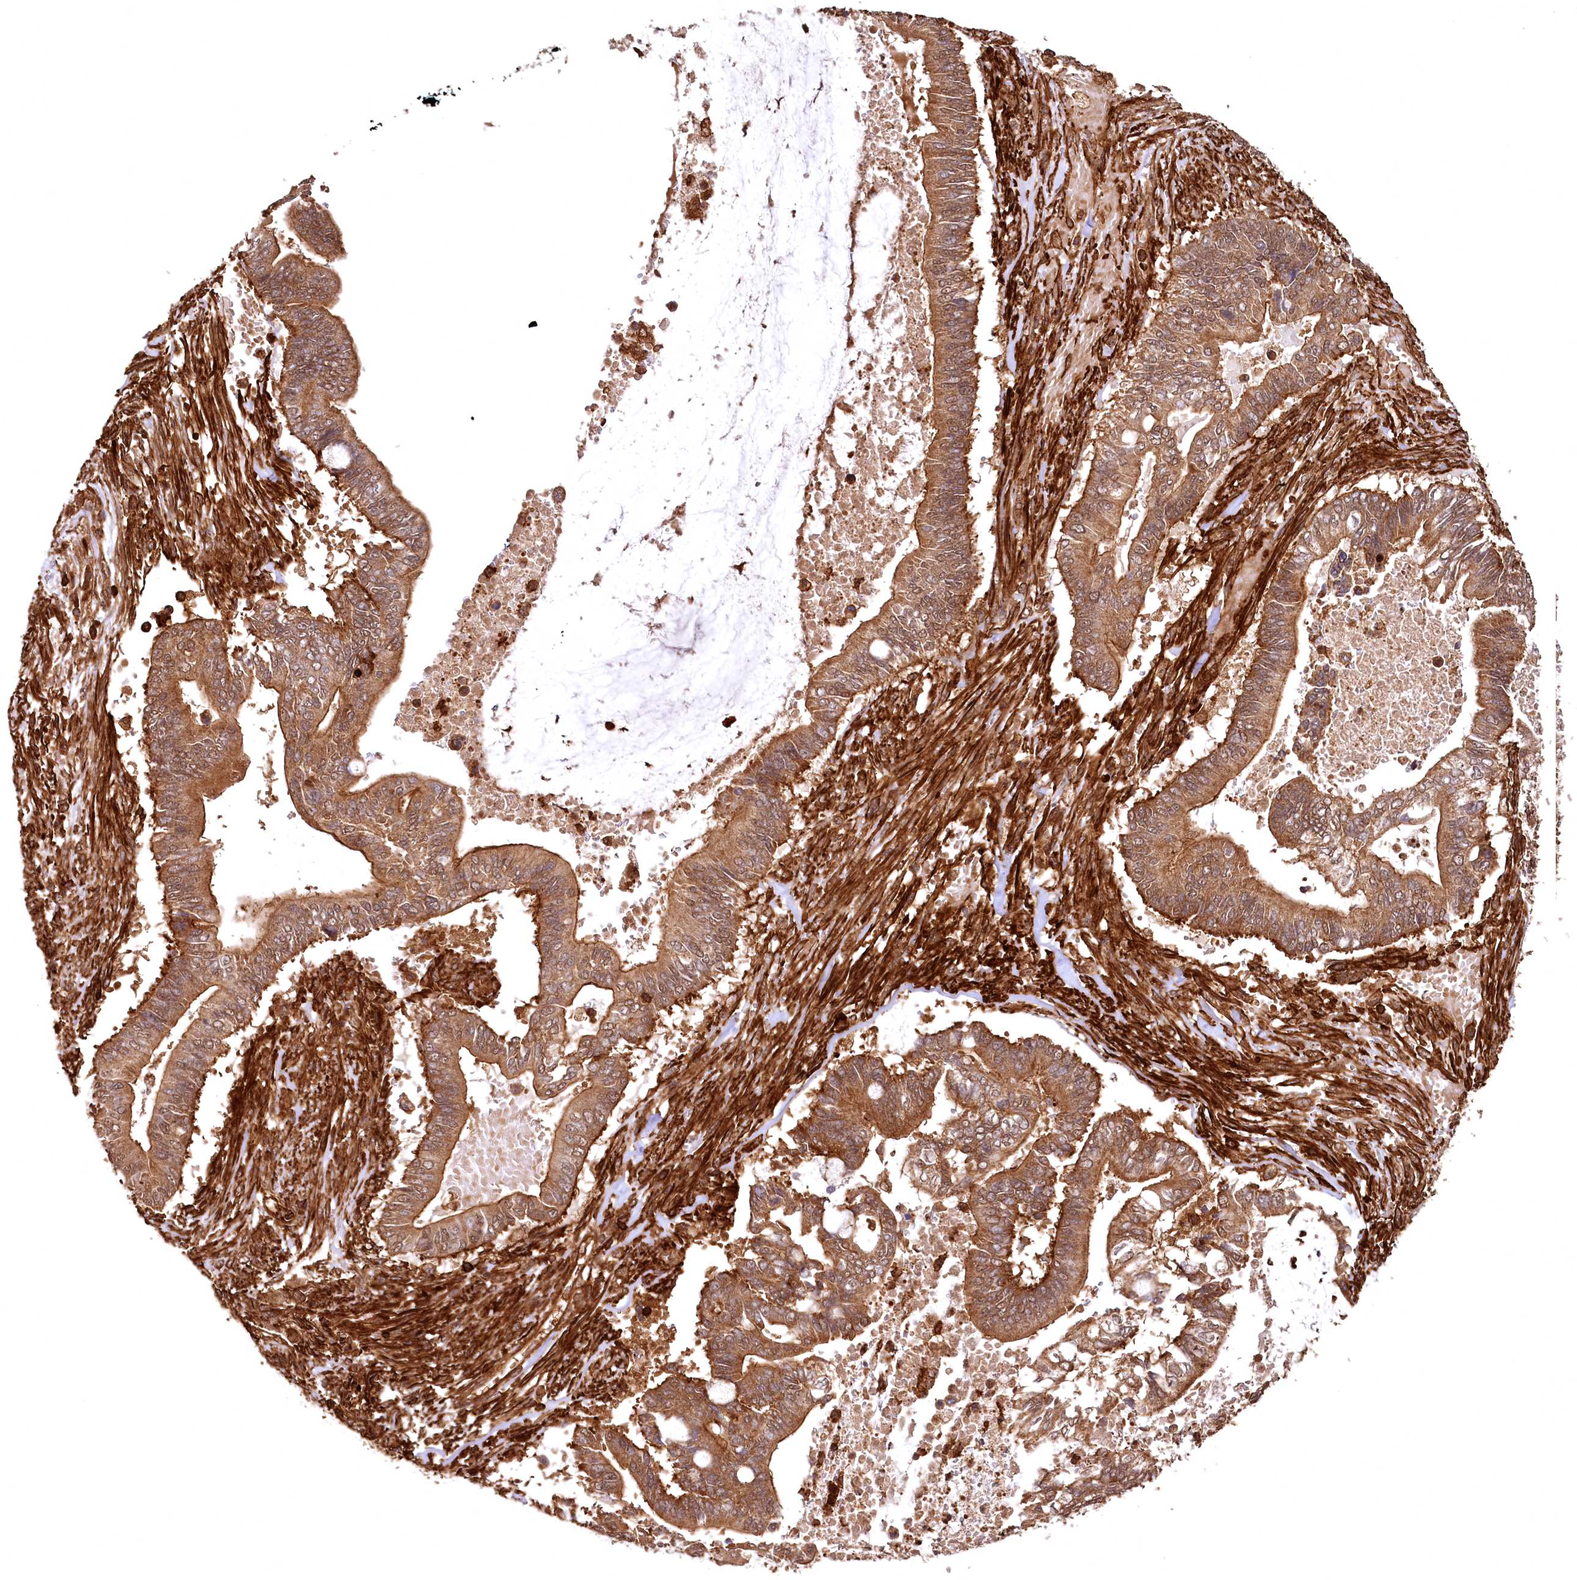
{"staining": {"intensity": "moderate", "quantity": ">75%", "location": "cytoplasmic/membranous"}, "tissue": "pancreatic cancer", "cell_type": "Tumor cells", "image_type": "cancer", "snomed": [{"axis": "morphology", "description": "Adenocarcinoma, NOS"}, {"axis": "topography", "description": "Pancreas"}], "caption": "Pancreatic adenocarcinoma was stained to show a protein in brown. There is medium levels of moderate cytoplasmic/membranous positivity in about >75% of tumor cells. The staining was performed using DAB (3,3'-diaminobenzidine), with brown indicating positive protein expression. Nuclei are stained blue with hematoxylin.", "gene": "STUB1", "patient": {"sex": "male", "age": 68}}